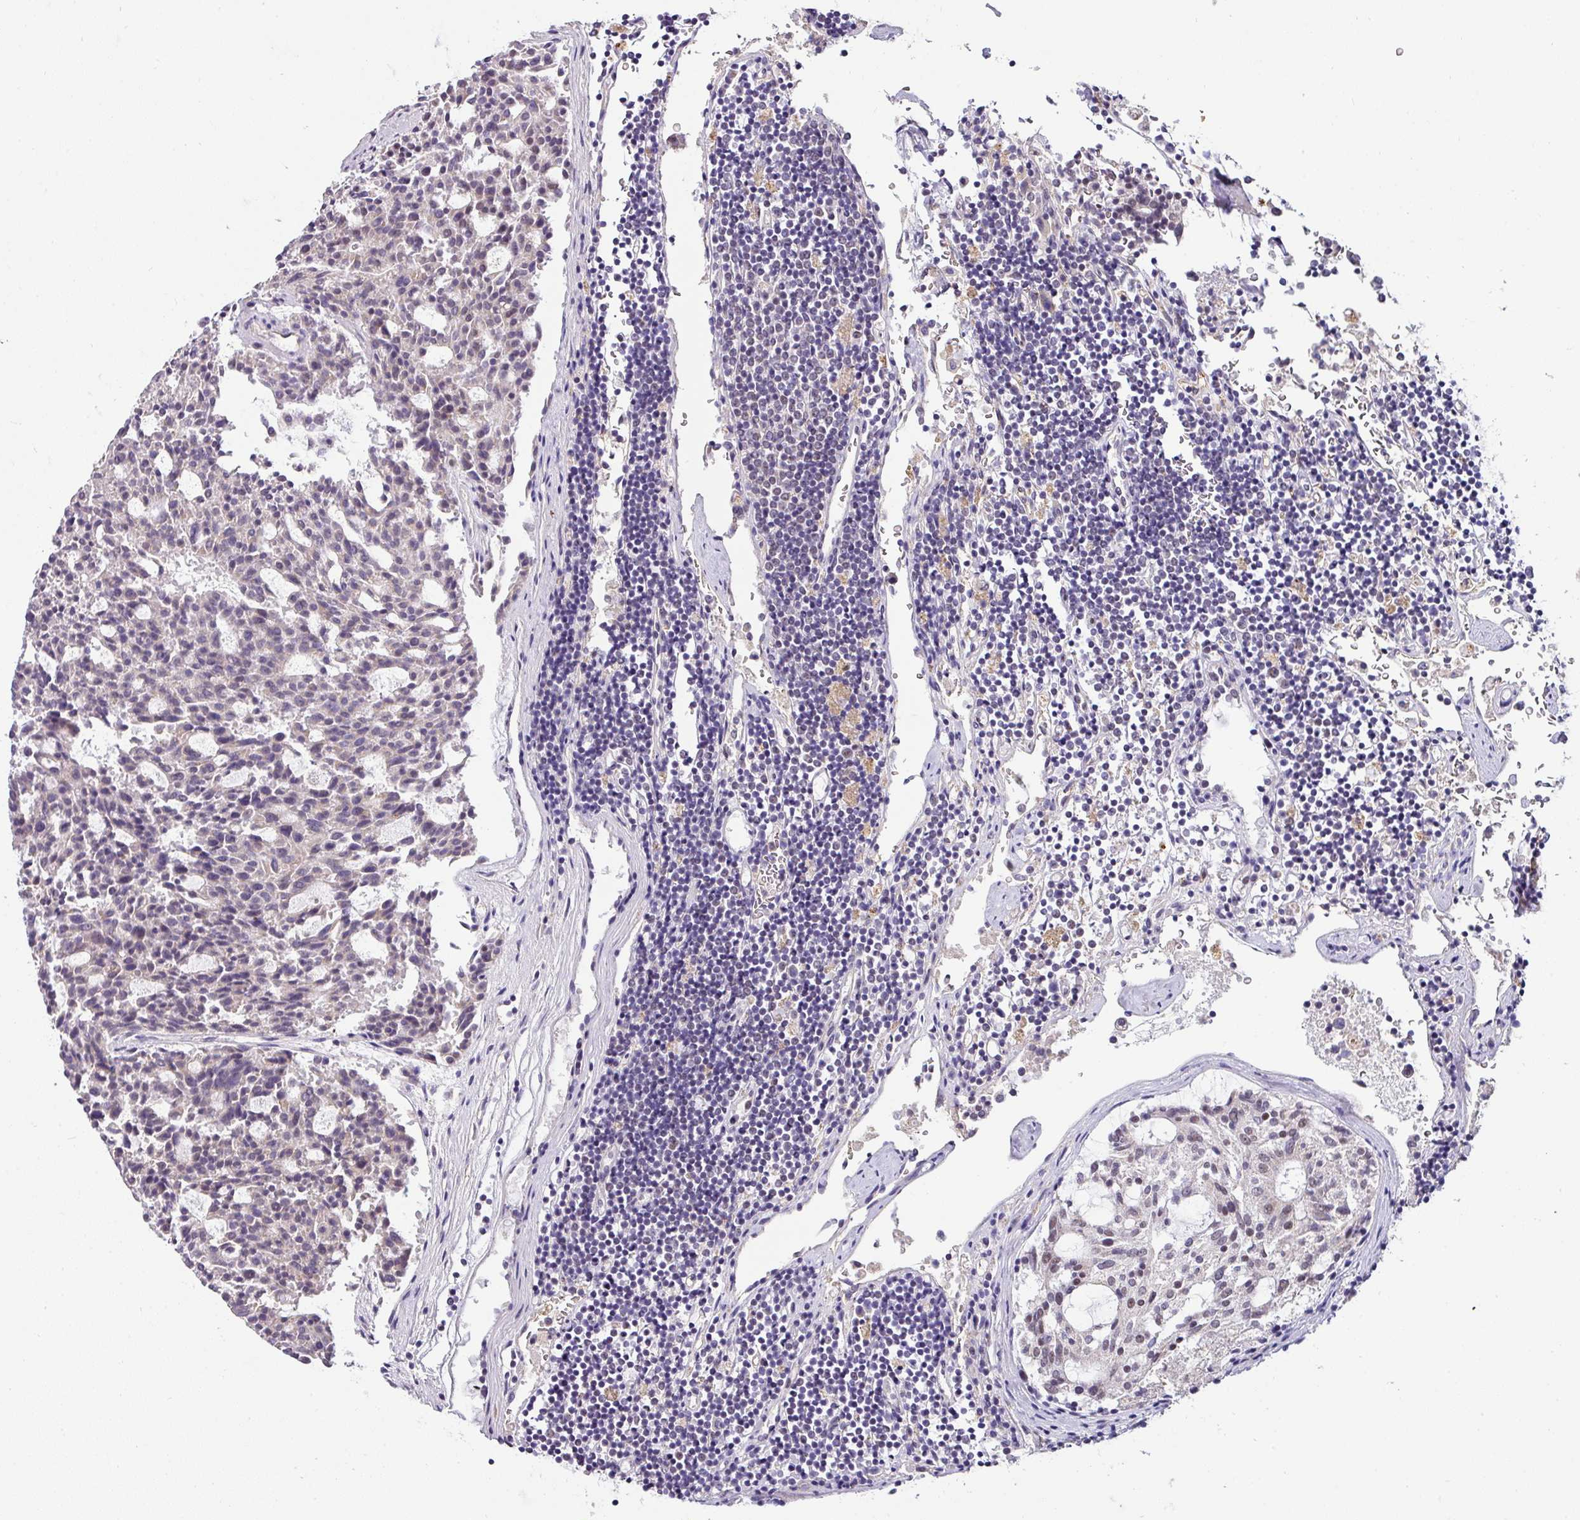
{"staining": {"intensity": "weak", "quantity": "<25%", "location": "nuclear"}, "tissue": "carcinoid", "cell_type": "Tumor cells", "image_type": "cancer", "snomed": [{"axis": "morphology", "description": "Carcinoid, malignant, NOS"}, {"axis": "topography", "description": "Pancreas"}], "caption": "Tumor cells show no significant protein expression in carcinoid.", "gene": "NAPSA", "patient": {"sex": "female", "age": 54}}